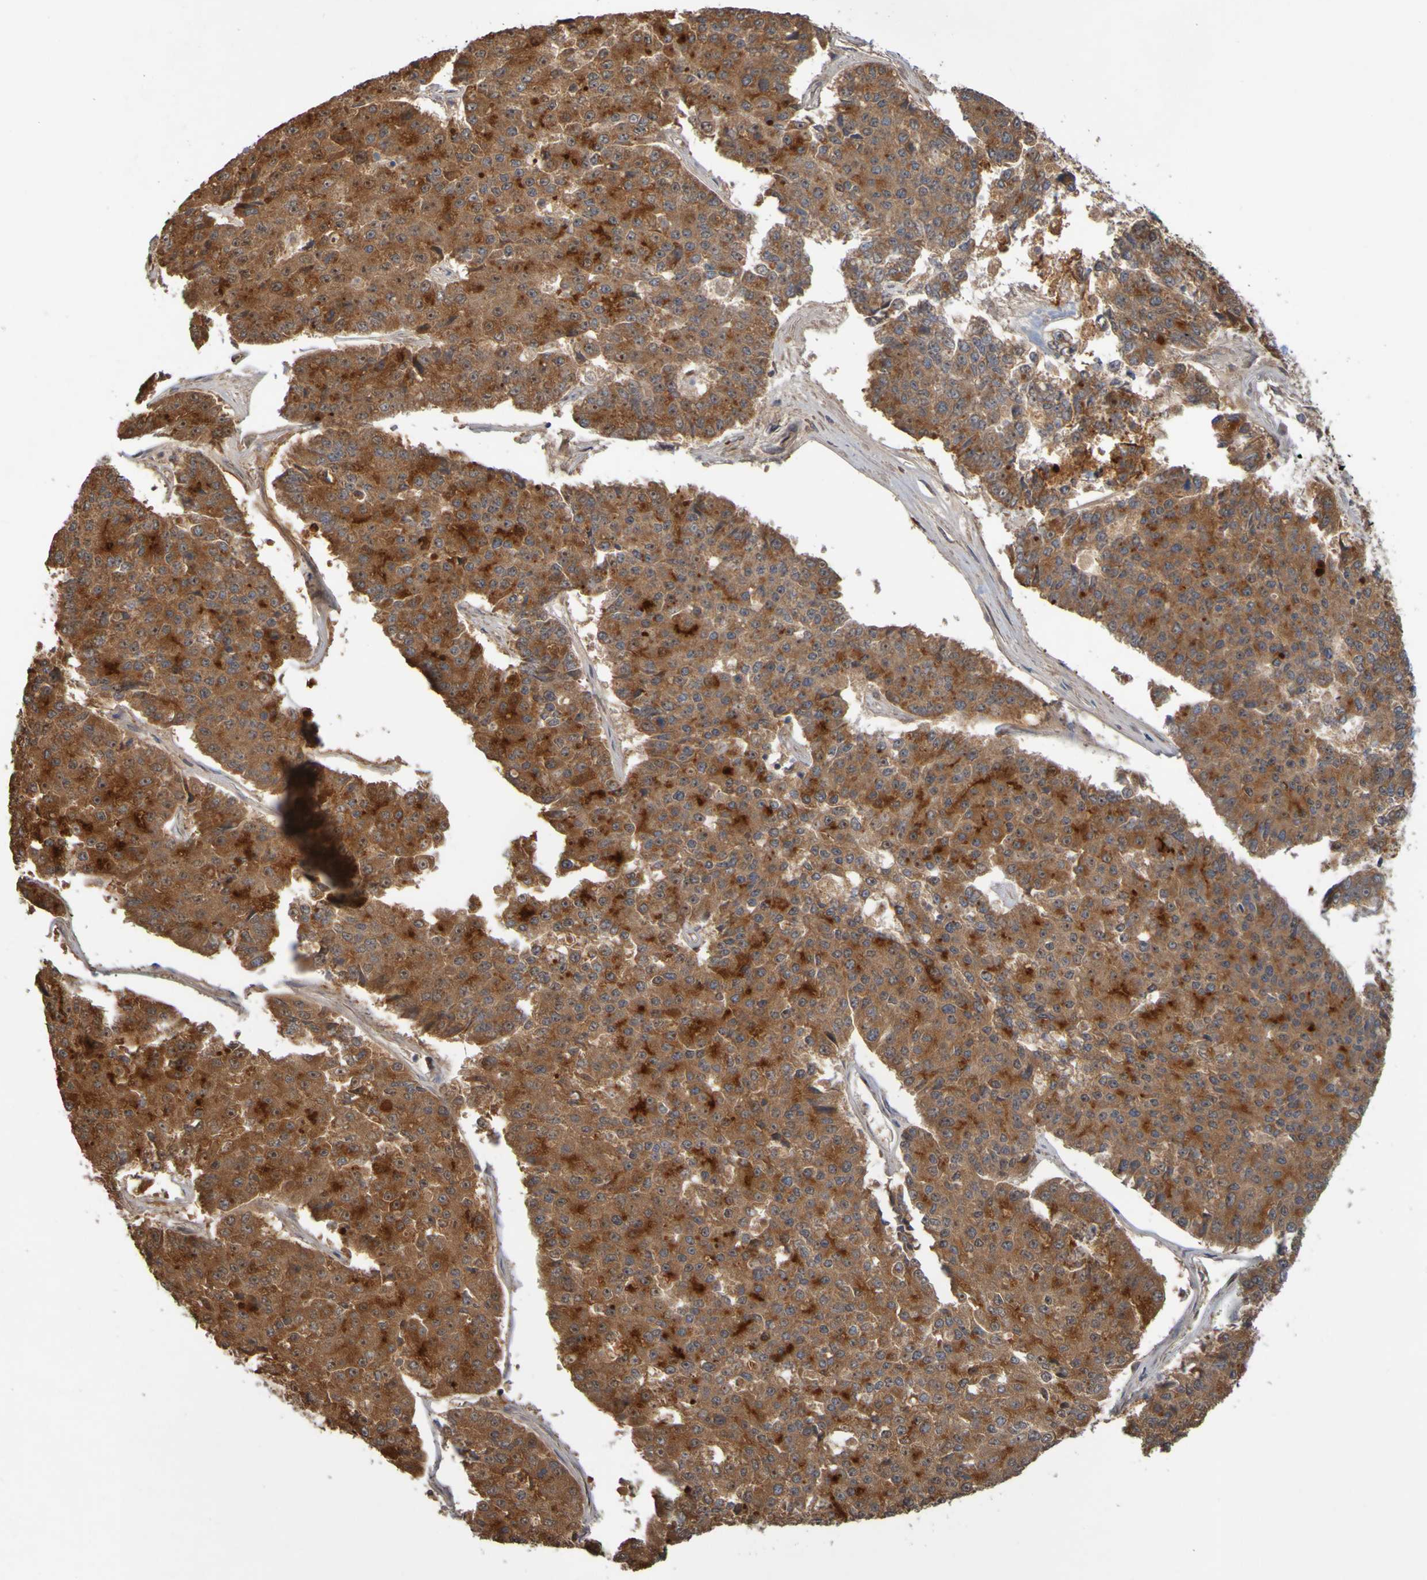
{"staining": {"intensity": "moderate", "quantity": ">75%", "location": "cytoplasmic/membranous"}, "tissue": "pancreatic cancer", "cell_type": "Tumor cells", "image_type": "cancer", "snomed": [{"axis": "morphology", "description": "Adenocarcinoma, NOS"}, {"axis": "topography", "description": "Pancreas"}], "caption": "Immunohistochemistry (IHC) micrograph of neoplastic tissue: human pancreatic adenocarcinoma stained using immunohistochemistry (IHC) demonstrates medium levels of moderate protein expression localized specifically in the cytoplasmic/membranous of tumor cells, appearing as a cytoplasmic/membranous brown color.", "gene": "TMBIM1", "patient": {"sex": "male", "age": 50}}